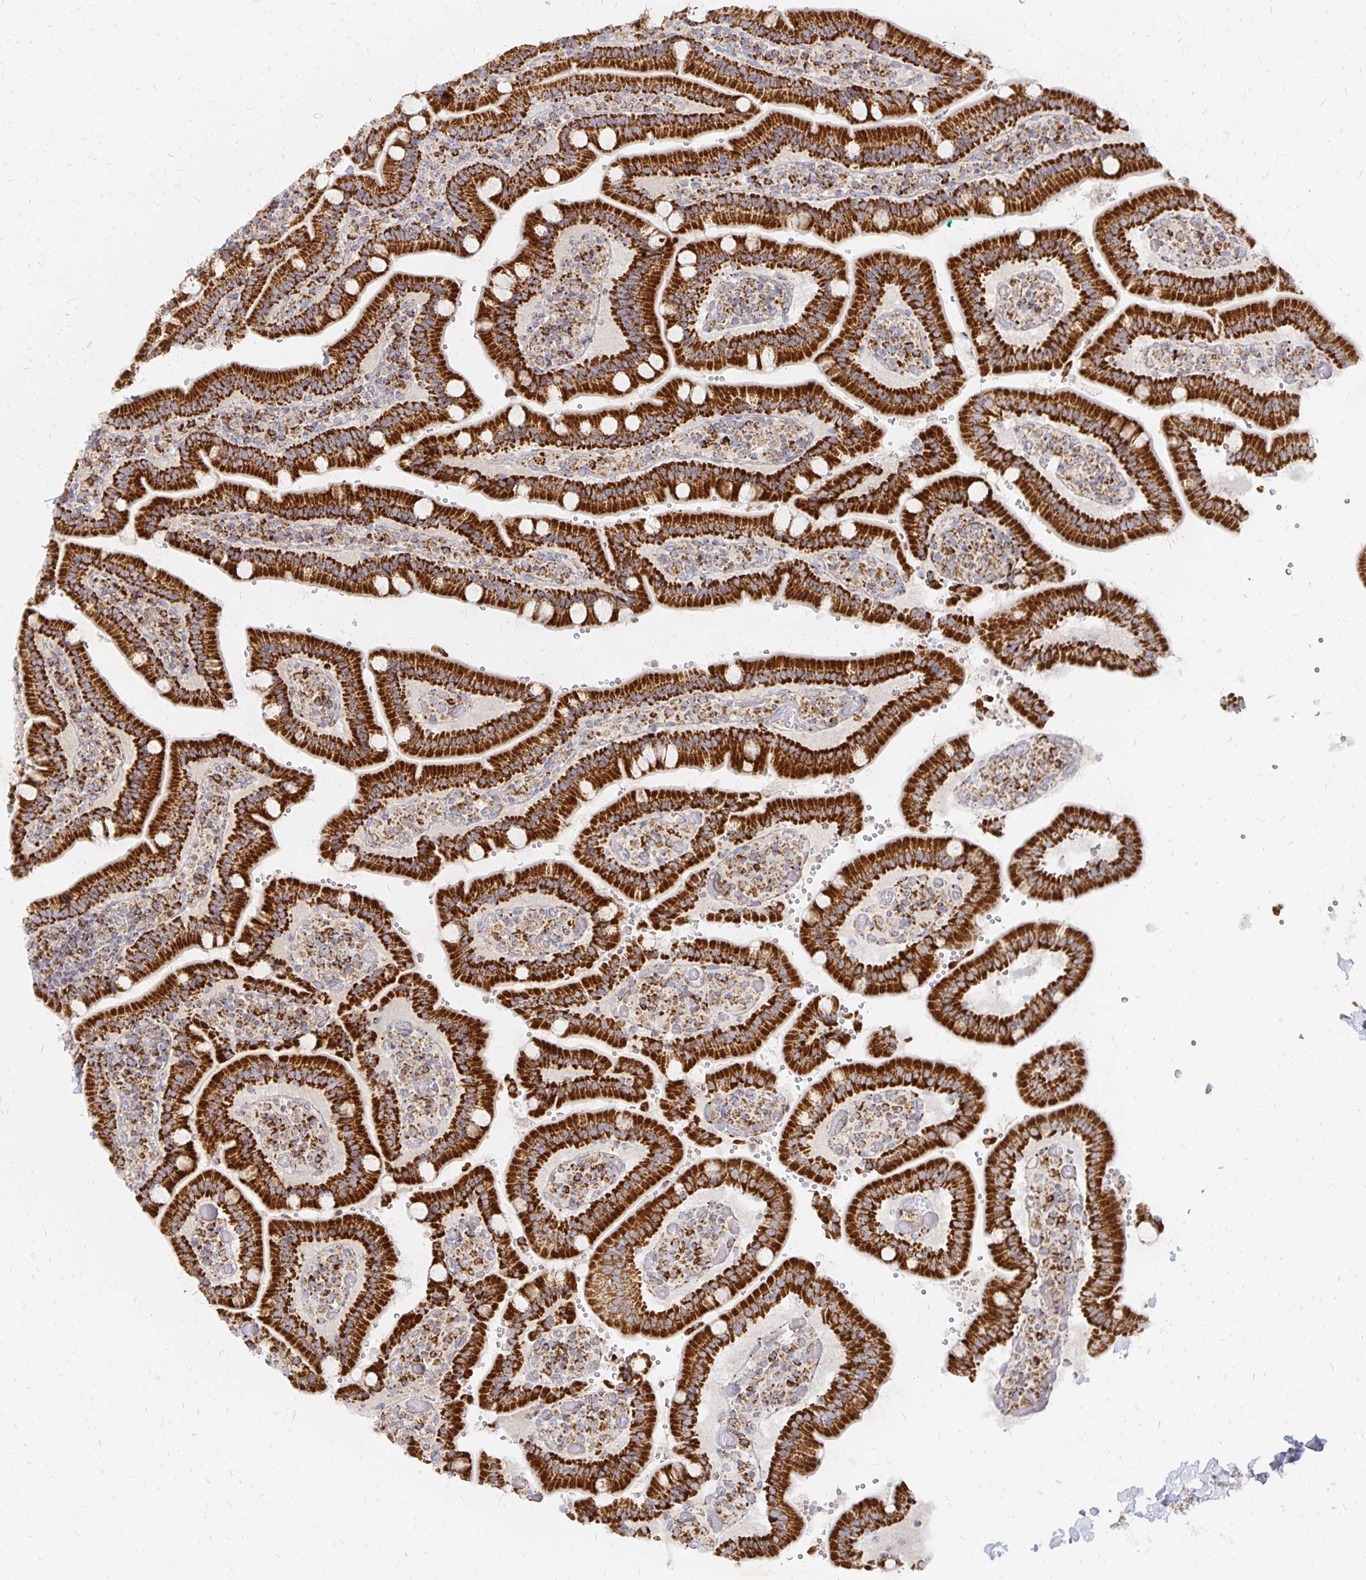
{"staining": {"intensity": "strong", "quantity": ">75%", "location": "cytoplasmic/membranous"}, "tissue": "duodenum", "cell_type": "Glandular cells", "image_type": "normal", "snomed": [{"axis": "morphology", "description": "Normal tissue, NOS"}, {"axis": "topography", "description": "Duodenum"}], "caption": "Duodenum stained for a protein (brown) displays strong cytoplasmic/membranous positive expression in about >75% of glandular cells.", "gene": "STOML2", "patient": {"sex": "female", "age": 62}}